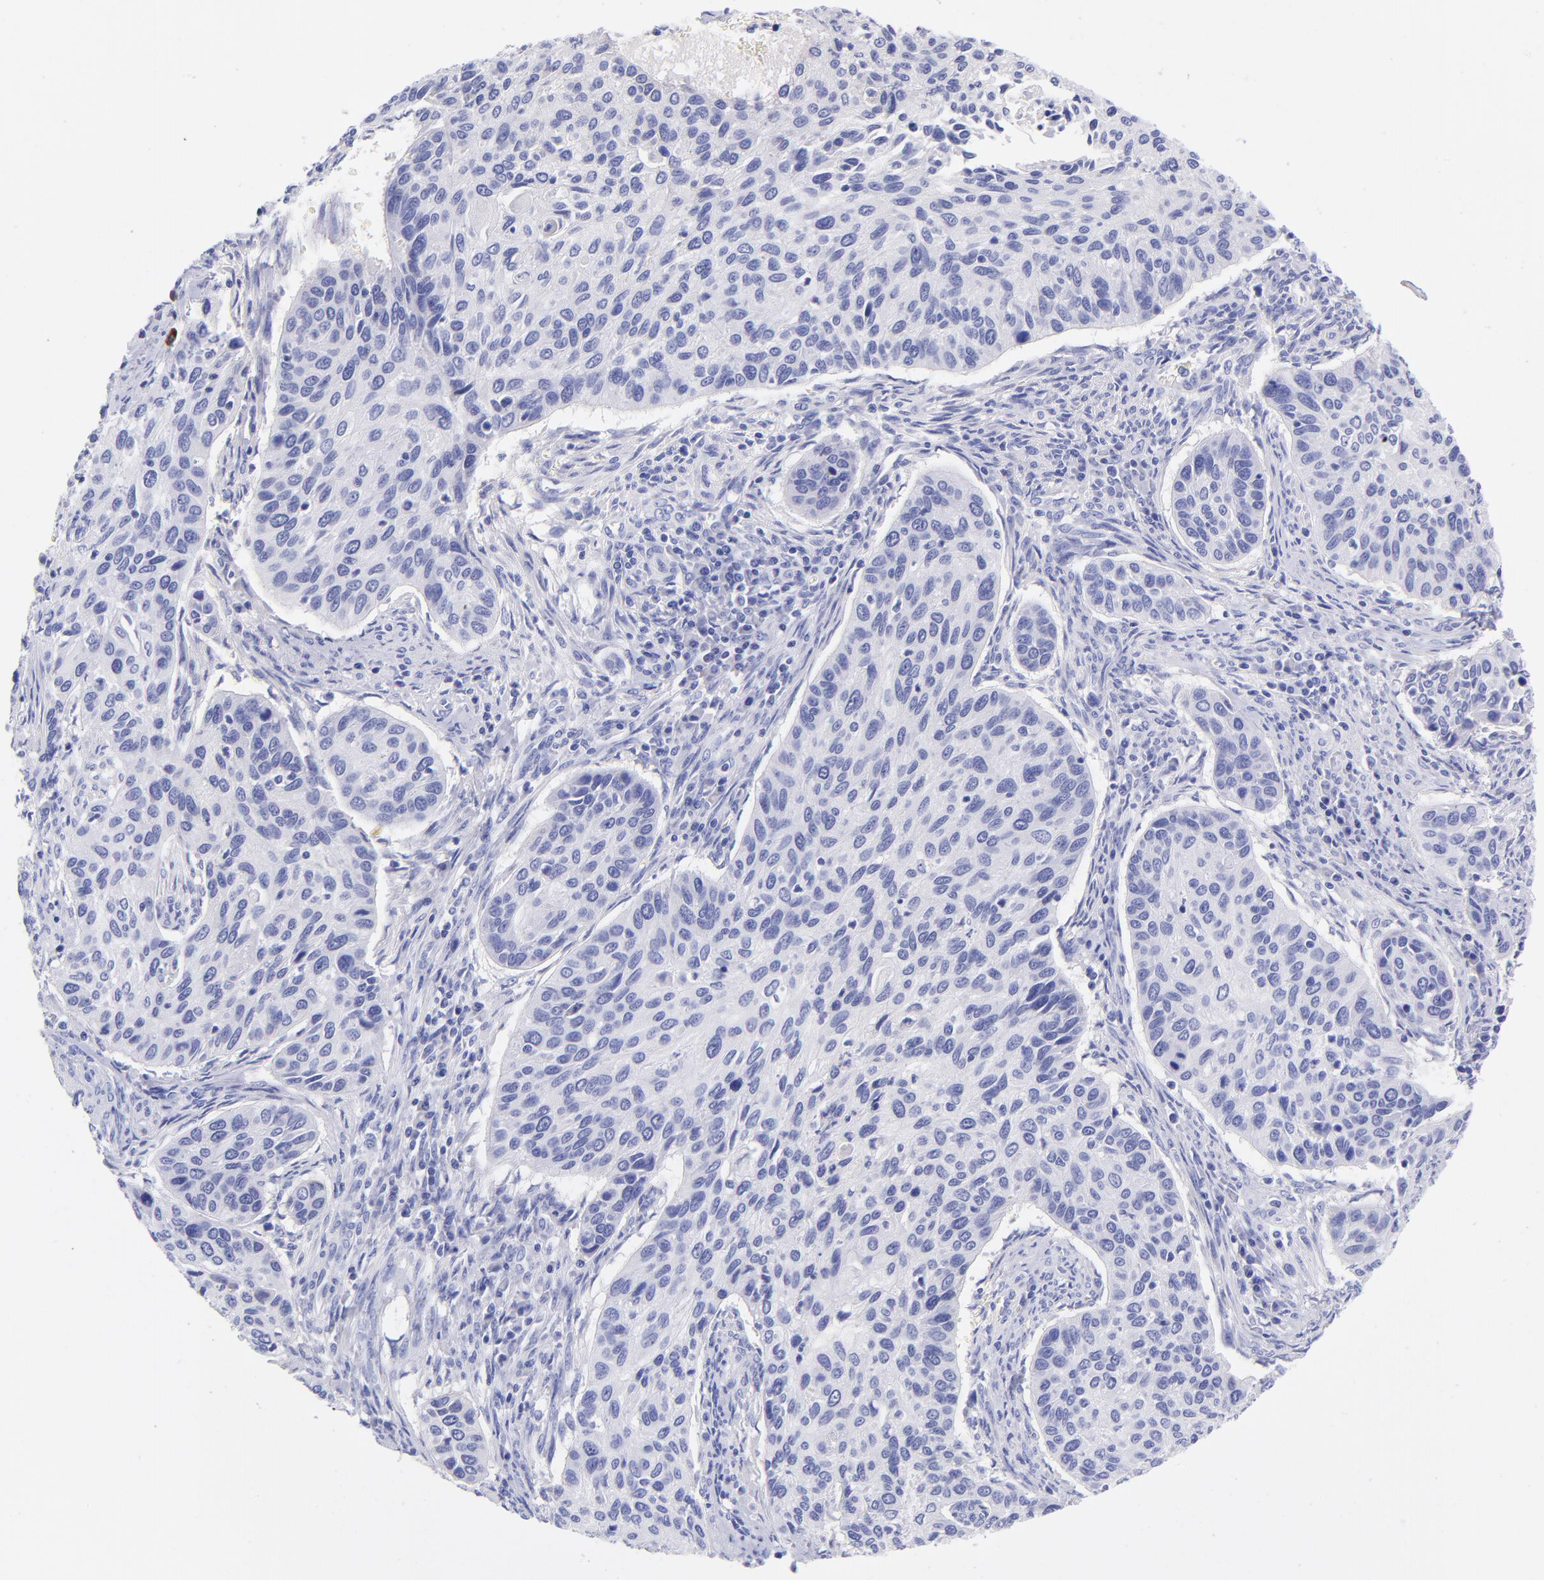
{"staining": {"intensity": "negative", "quantity": "none", "location": "none"}, "tissue": "cervical cancer", "cell_type": "Tumor cells", "image_type": "cancer", "snomed": [{"axis": "morphology", "description": "Squamous cell carcinoma, NOS"}, {"axis": "topography", "description": "Cervix"}], "caption": "Immunohistochemistry (IHC) histopathology image of neoplastic tissue: human squamous cell carcinoma (cervical) stained with DAB (3,3'-diaminobenzidine) displays no significant protein expression in tumor cells. The staining was performed using DAB to visualize the protein expression in brown, while the nuclei were stained in blue with hematoxylin (Magnification: 20x).", "gene": "RAB3B", "patient": {"sex": "female", "age": 57}}